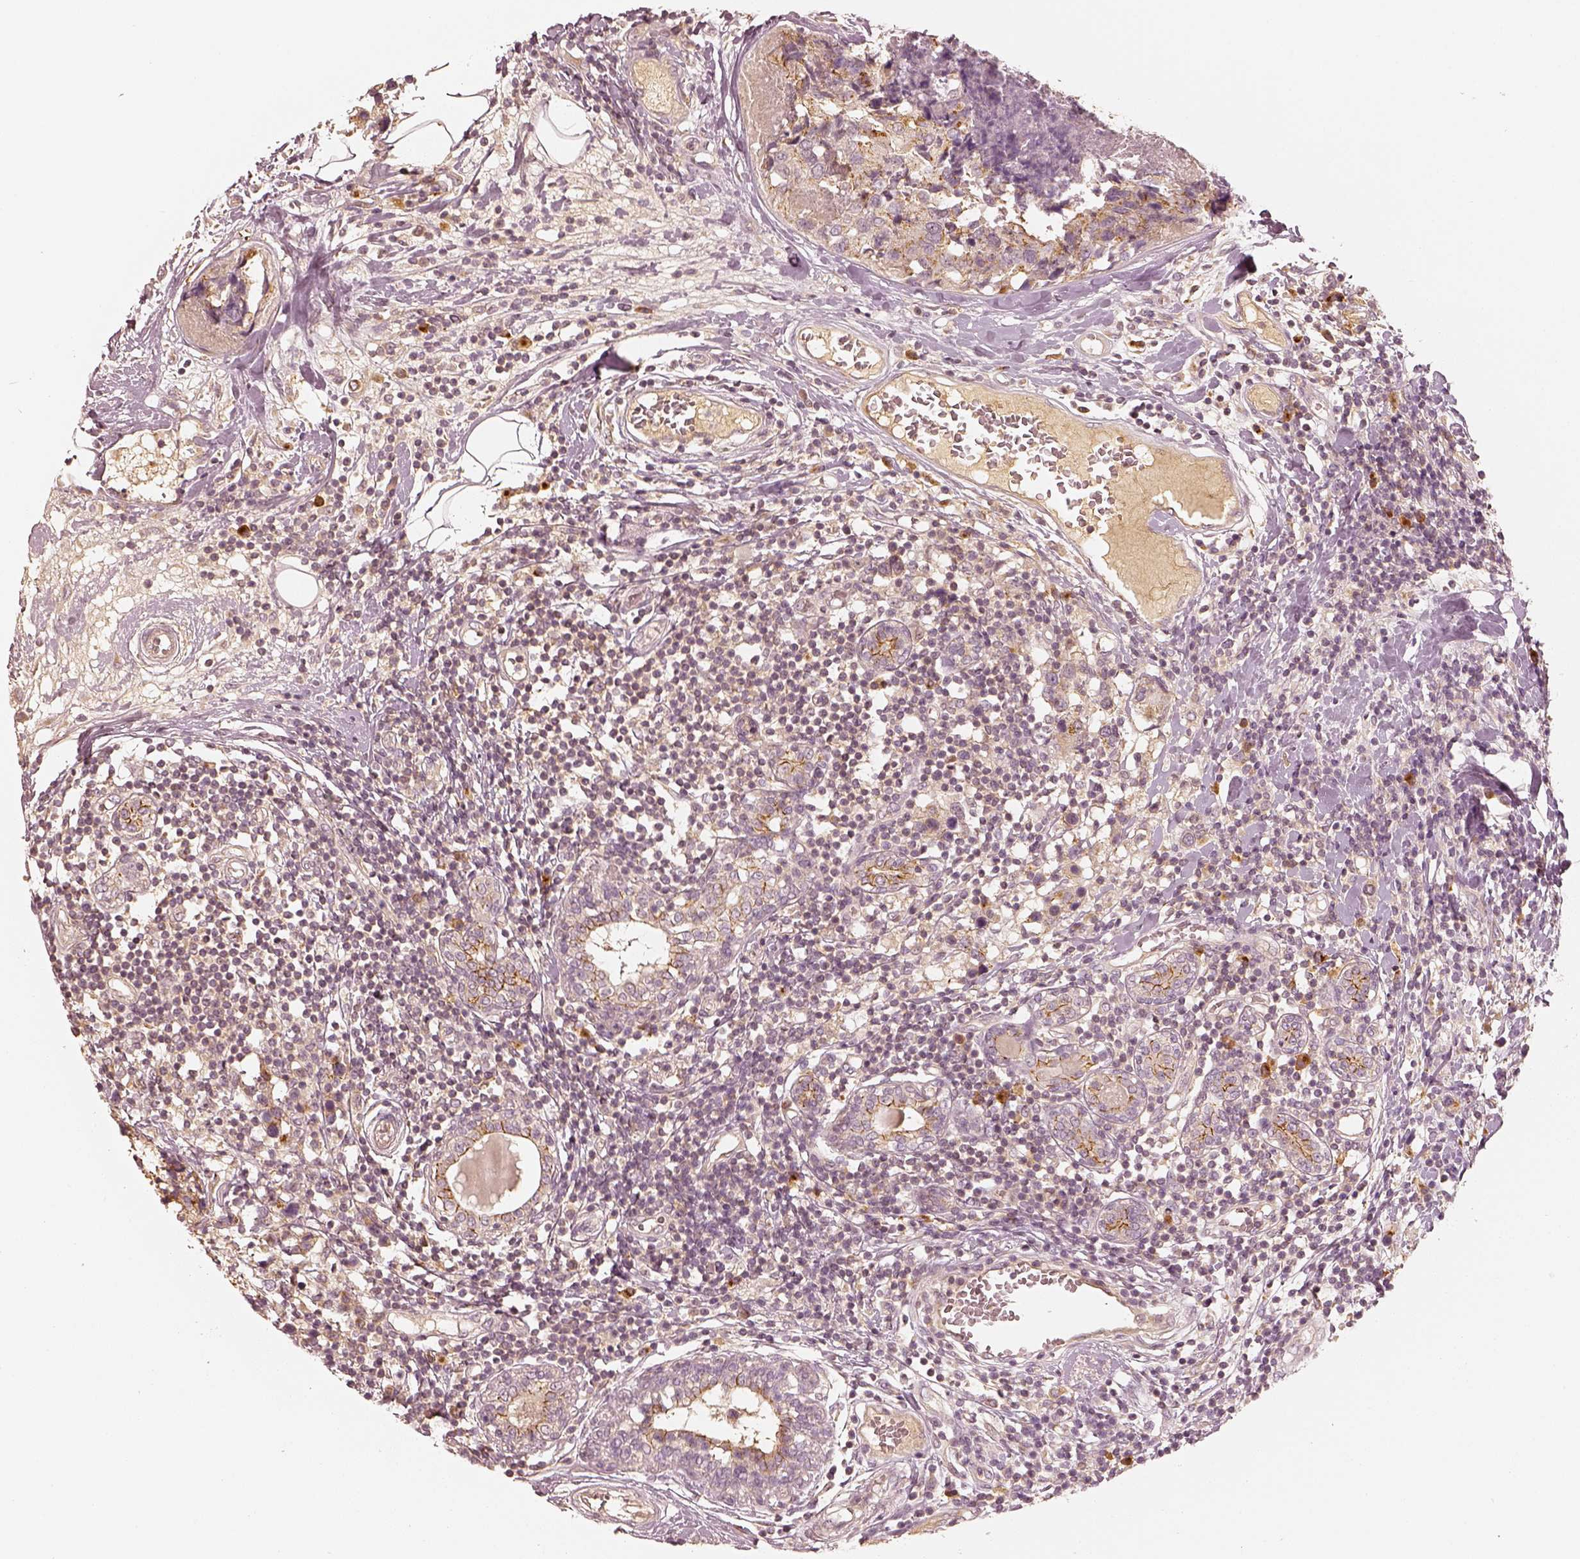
{"staining": {"intensity": "moderate", "quantity": ">75%", "location": "cytoplasmic/membranous"}, "tissue": "breast cancer", "cell_type": "Tumor cells", "image_type": "cancer", "snomed": [{"axis": "morphology", "description": "Lobular carcinoma"}, {"axis": "topography", "description": "Breast"}], "caption": "IHC staining of breast lobular carcinoma, which exhibits medium levels of moderate cytoplasmic/membranous expression in about >75% of tumor cells indicating moderate cytoplasmic/membranous protein positivity. The staining was performed using DAB (brown) for protein detection and nuclei were counterstained in hematoxylin (blue).", "gene": "GORASP2", "patient": {"sex": "female", "age": 59}}